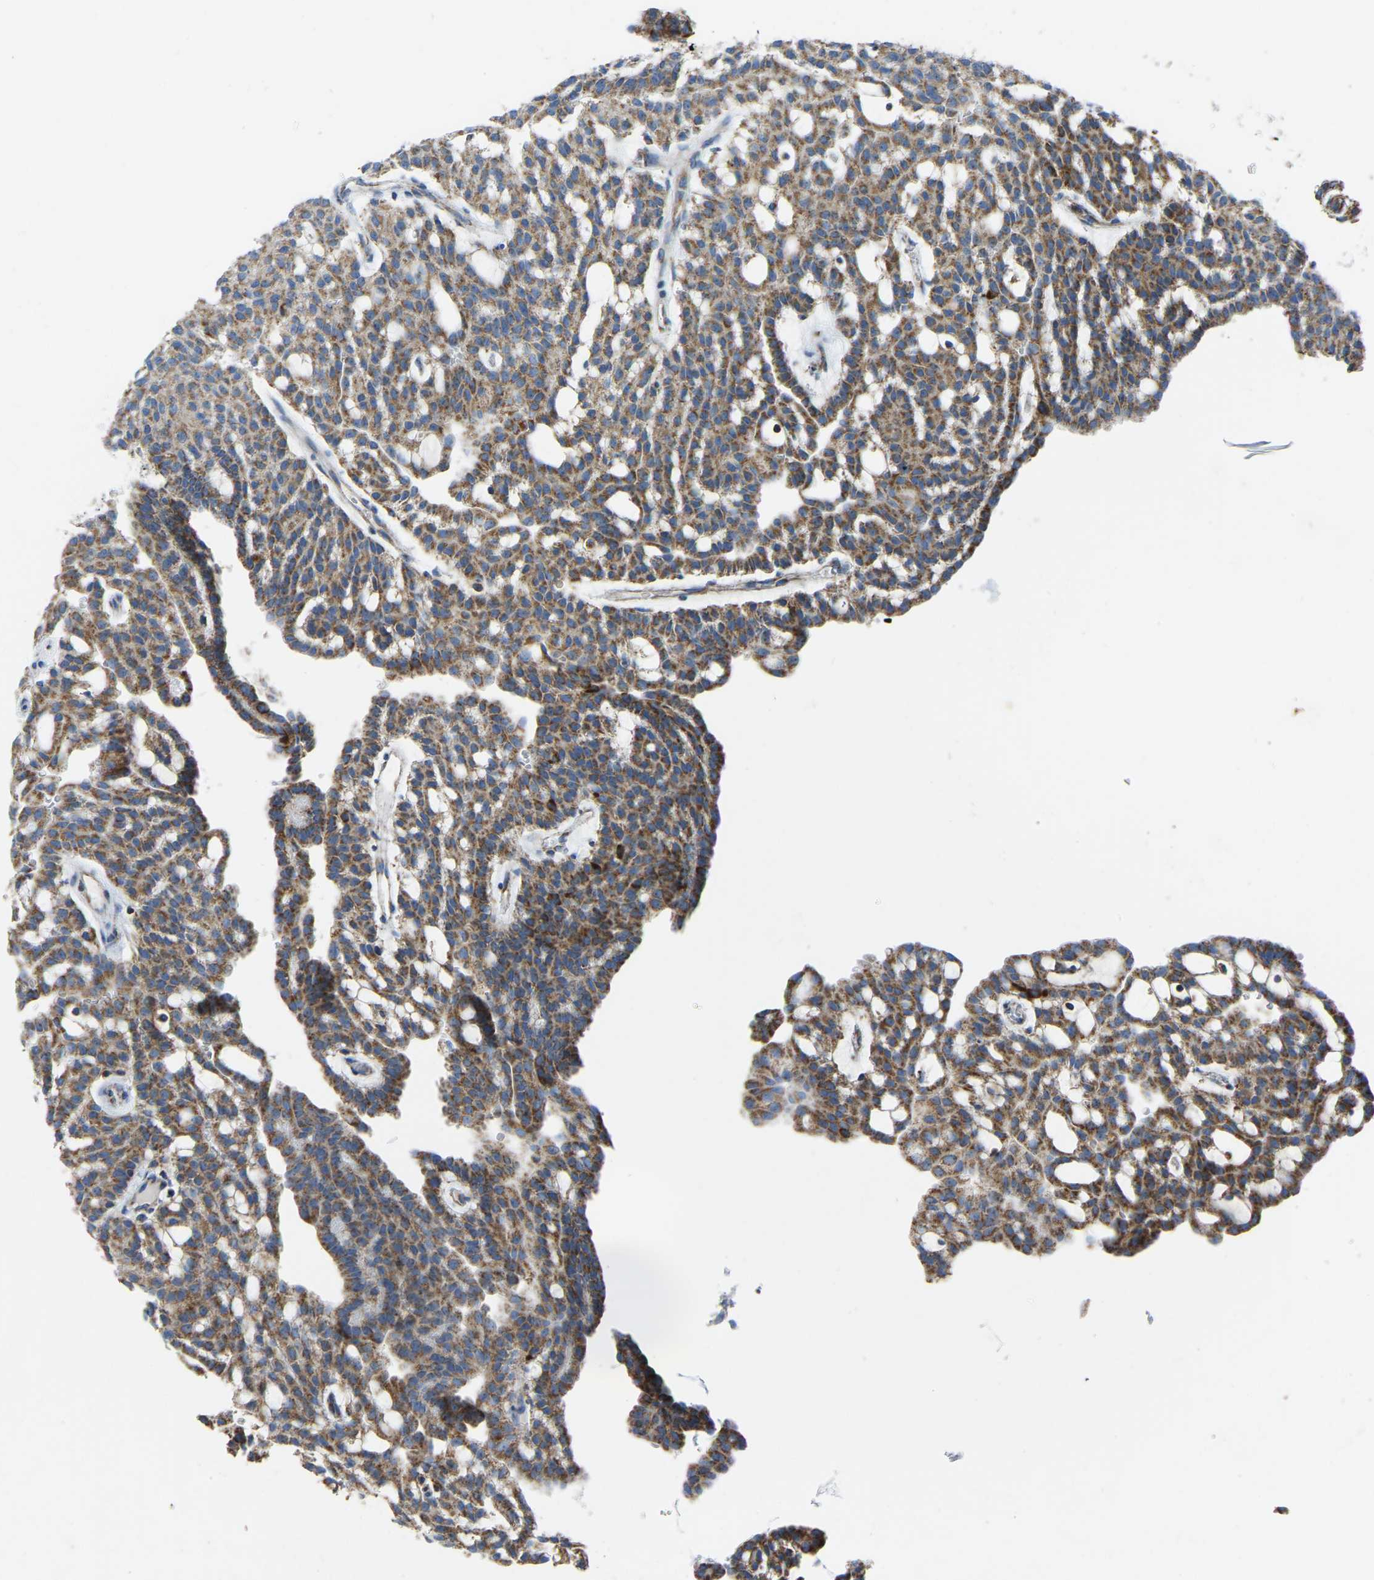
{"staining": {"intensity": "moderate", "quantity": ">75%", "location": "cytoplasmic/membranous"}, "tissue": "renal cancer", "cell_type": "Tumor cells", "image_type": "cancer", "snomed": [{"axis": "morphology", "description": "Adenocarcinoma, NOS"}, {"axis": "topography", "description": "Kidney"}], "caption": "Immunohistochemical staining of human renal cancer reveals medium levels of moderate cytoplasmic/membranous protein expression in about >75% of tumor cells. The staining was performed using DAB (3,3'-diaminobenzidine), with brown indicating positive protein expression. Nuclei are stained blue with hematoxylin.", "gene": "ETFB", "patient": {"sex": "male", "age": 63}}